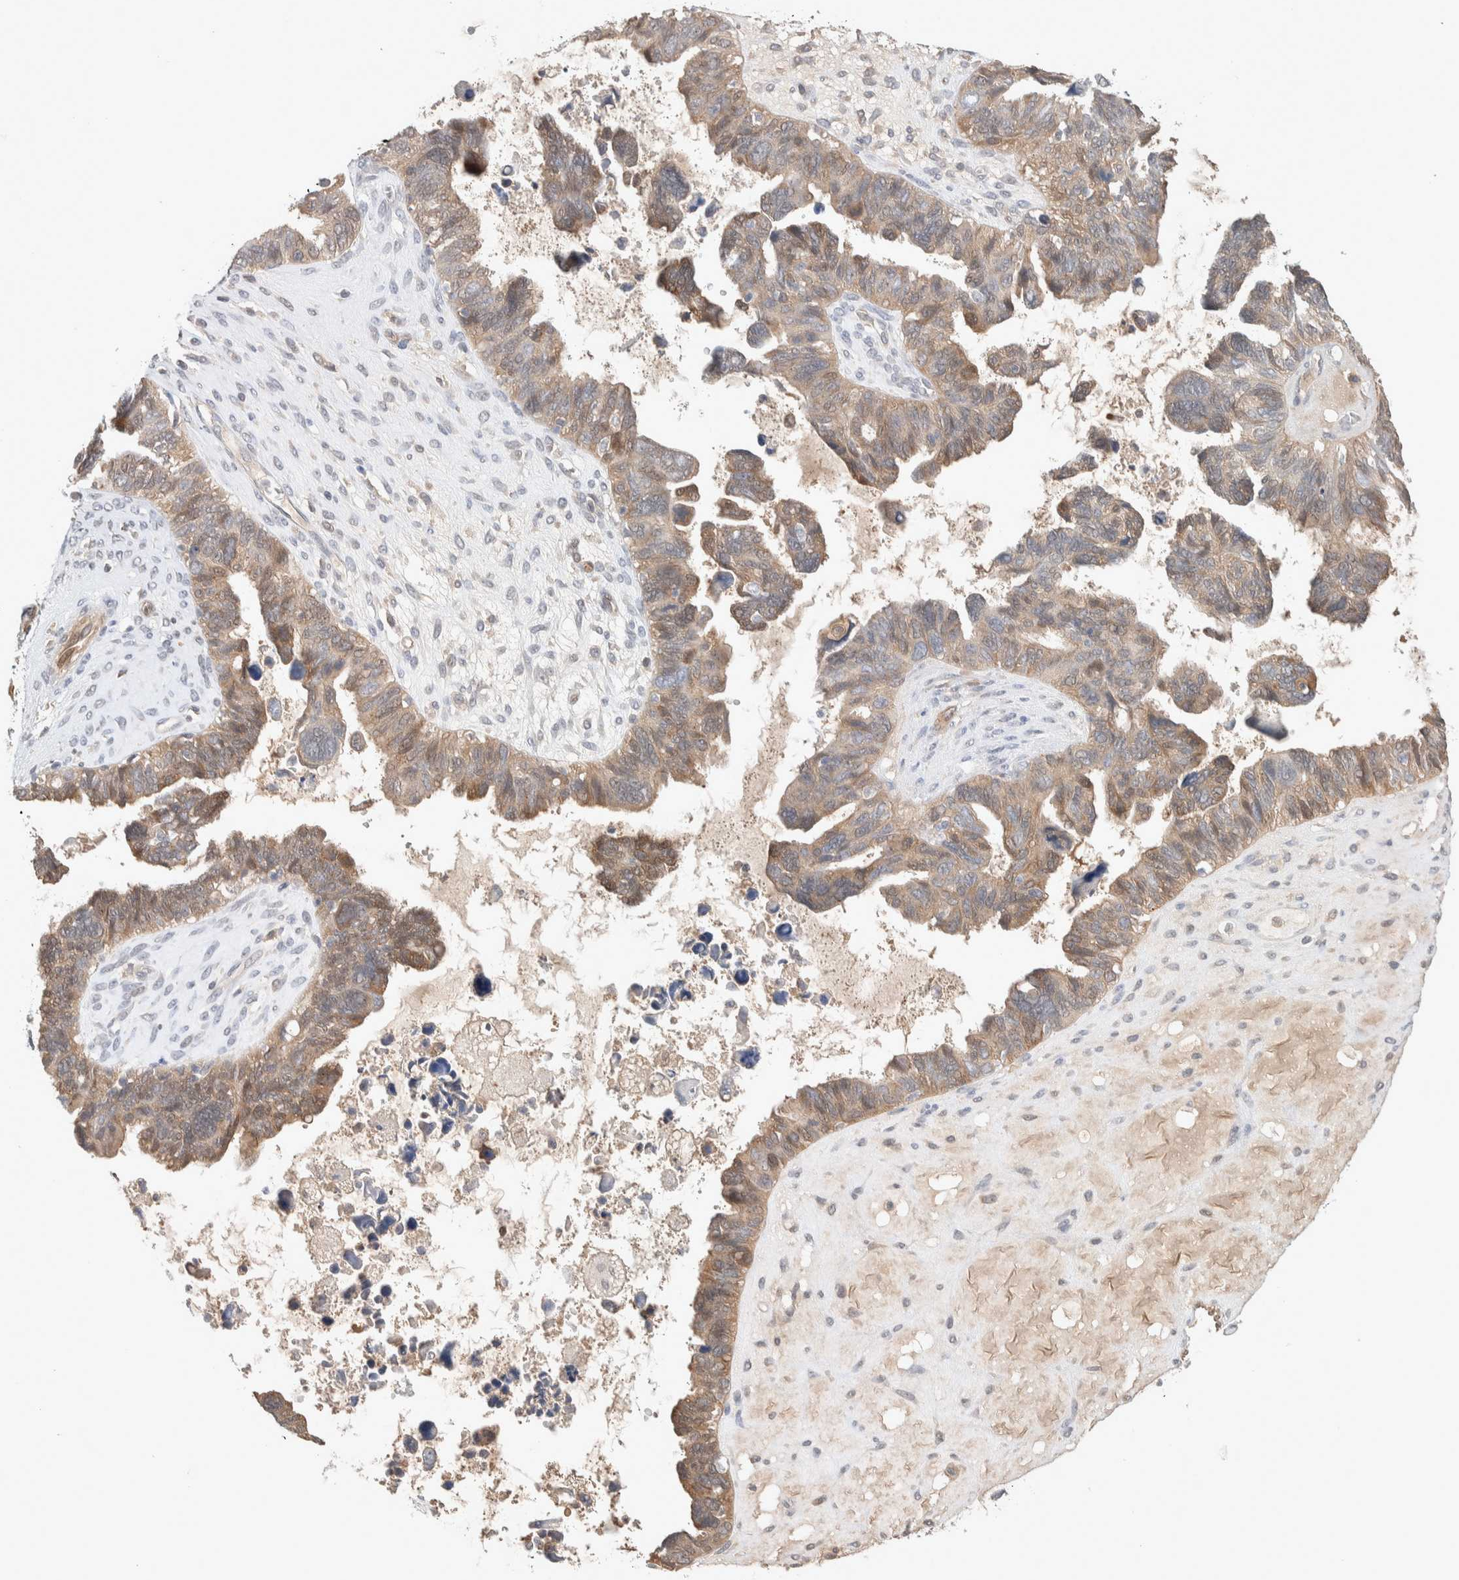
{"staining": {"intensity": "moderate", "quantity": ">75%", "location": "cytoplasmic/membranous"}, "tissue": "ovarian cancer", "cell_type": "Tumor cells", "image_type": "cancer", "snomed": [{"axis": "morphology", "description": "Cystadenocarcinoma, serous, NOS"}, {"axis": "topography", "description": "Ovary"}], "caption": "Approximately >75% of tumor cells in human serous cystadenocarcinoma (ovarian) demonstrate moderate cytoplasmic/membranous protein expression as visualized by brown immunohistochemical staining.", "gene": "DEPTOR", "patient": {"sex": "female", "age": 79}}